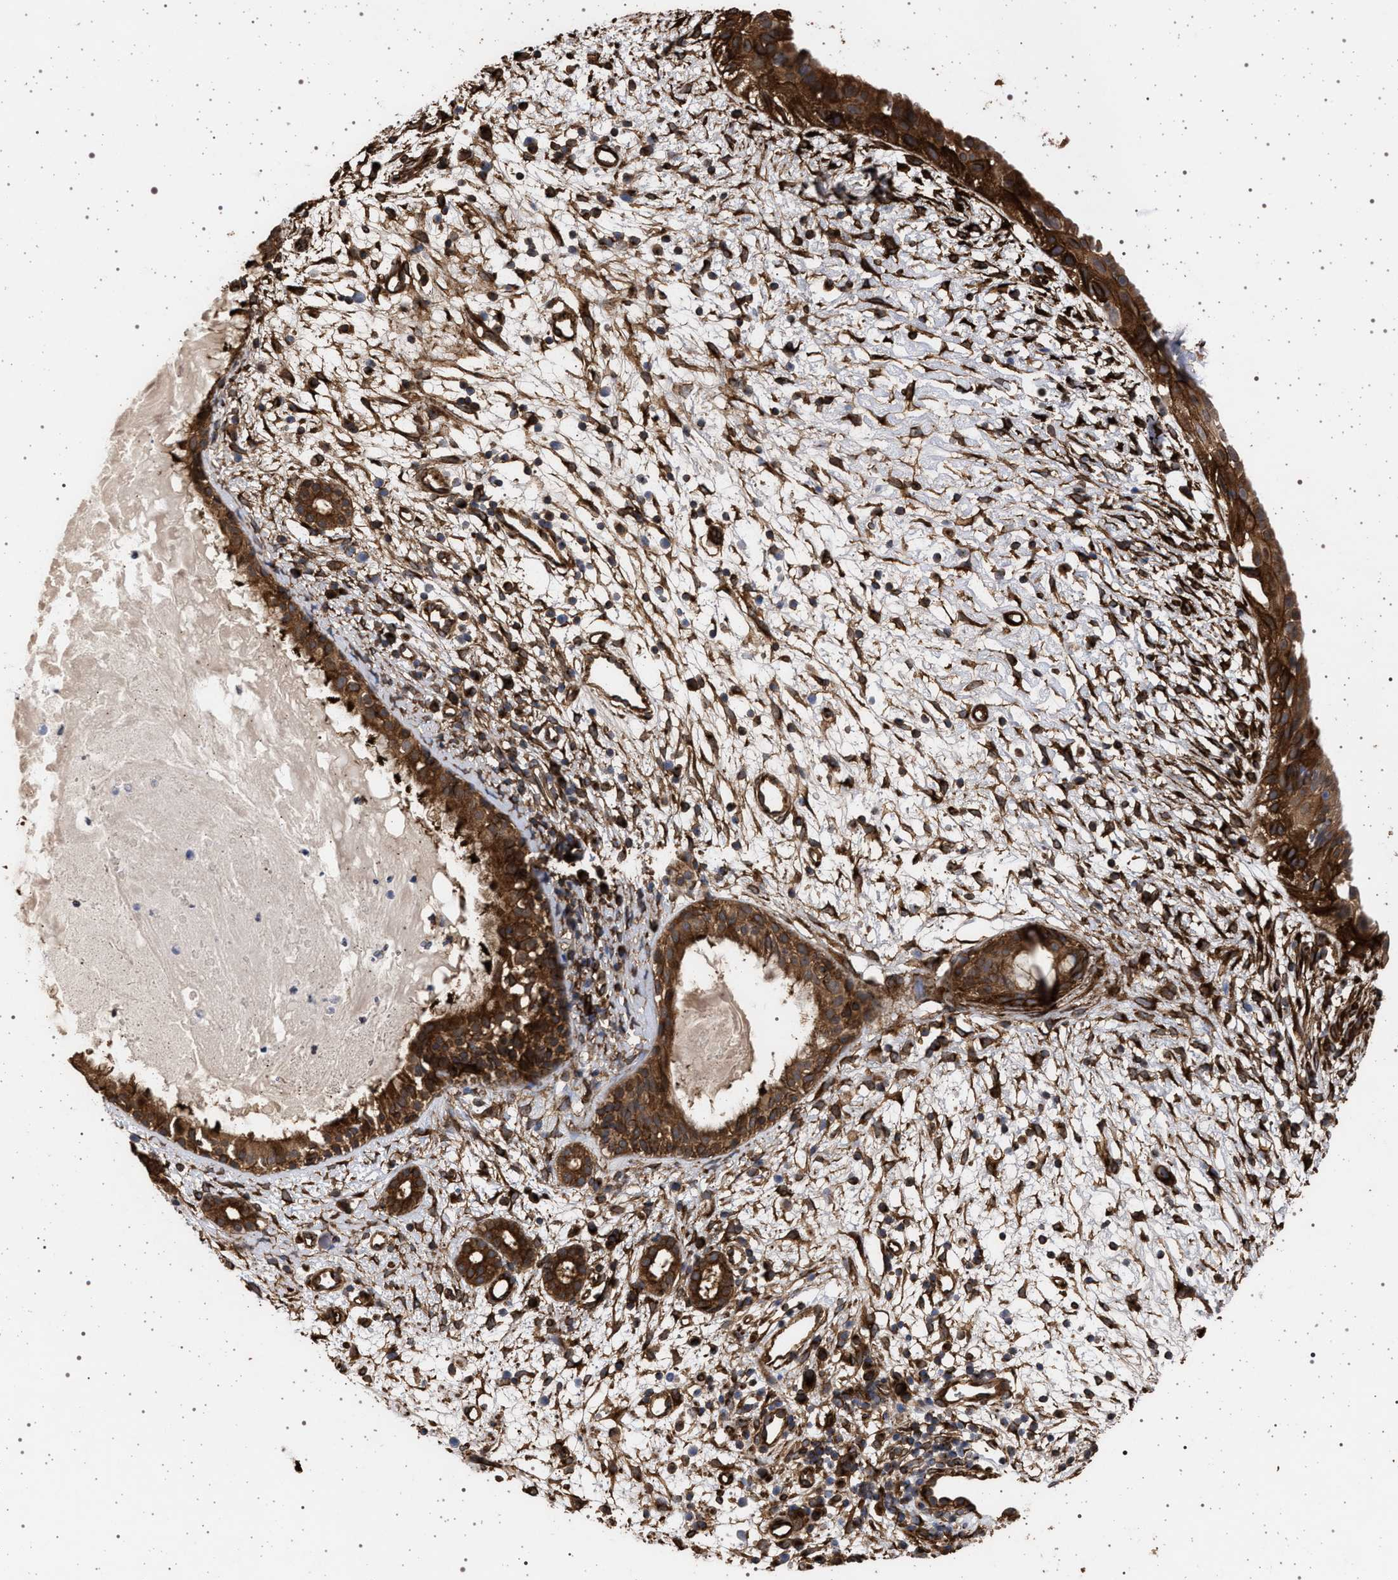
{"staining": {"intensity": "strong", "quantity": ">75%", "location": "cytoplasmic/membranous"}, "tissue": "nasopharynx", "cell_type": "Respiratory epithelial cells", "image_type": "normal", "snomed": [{"axis": "morphology", "description": "Normal tissue, NOS"}, {"axis": "topography", "description": "Nasopharynx"}], "caption": "Brown immunohistochemical staining in normal human nasopharynx exhibits strong cytoplasmic/membranous staining in about >75% of respiratory epithelial cells.", "gene": "IFT20", "patient": {"sex": "male", "age": 22}}